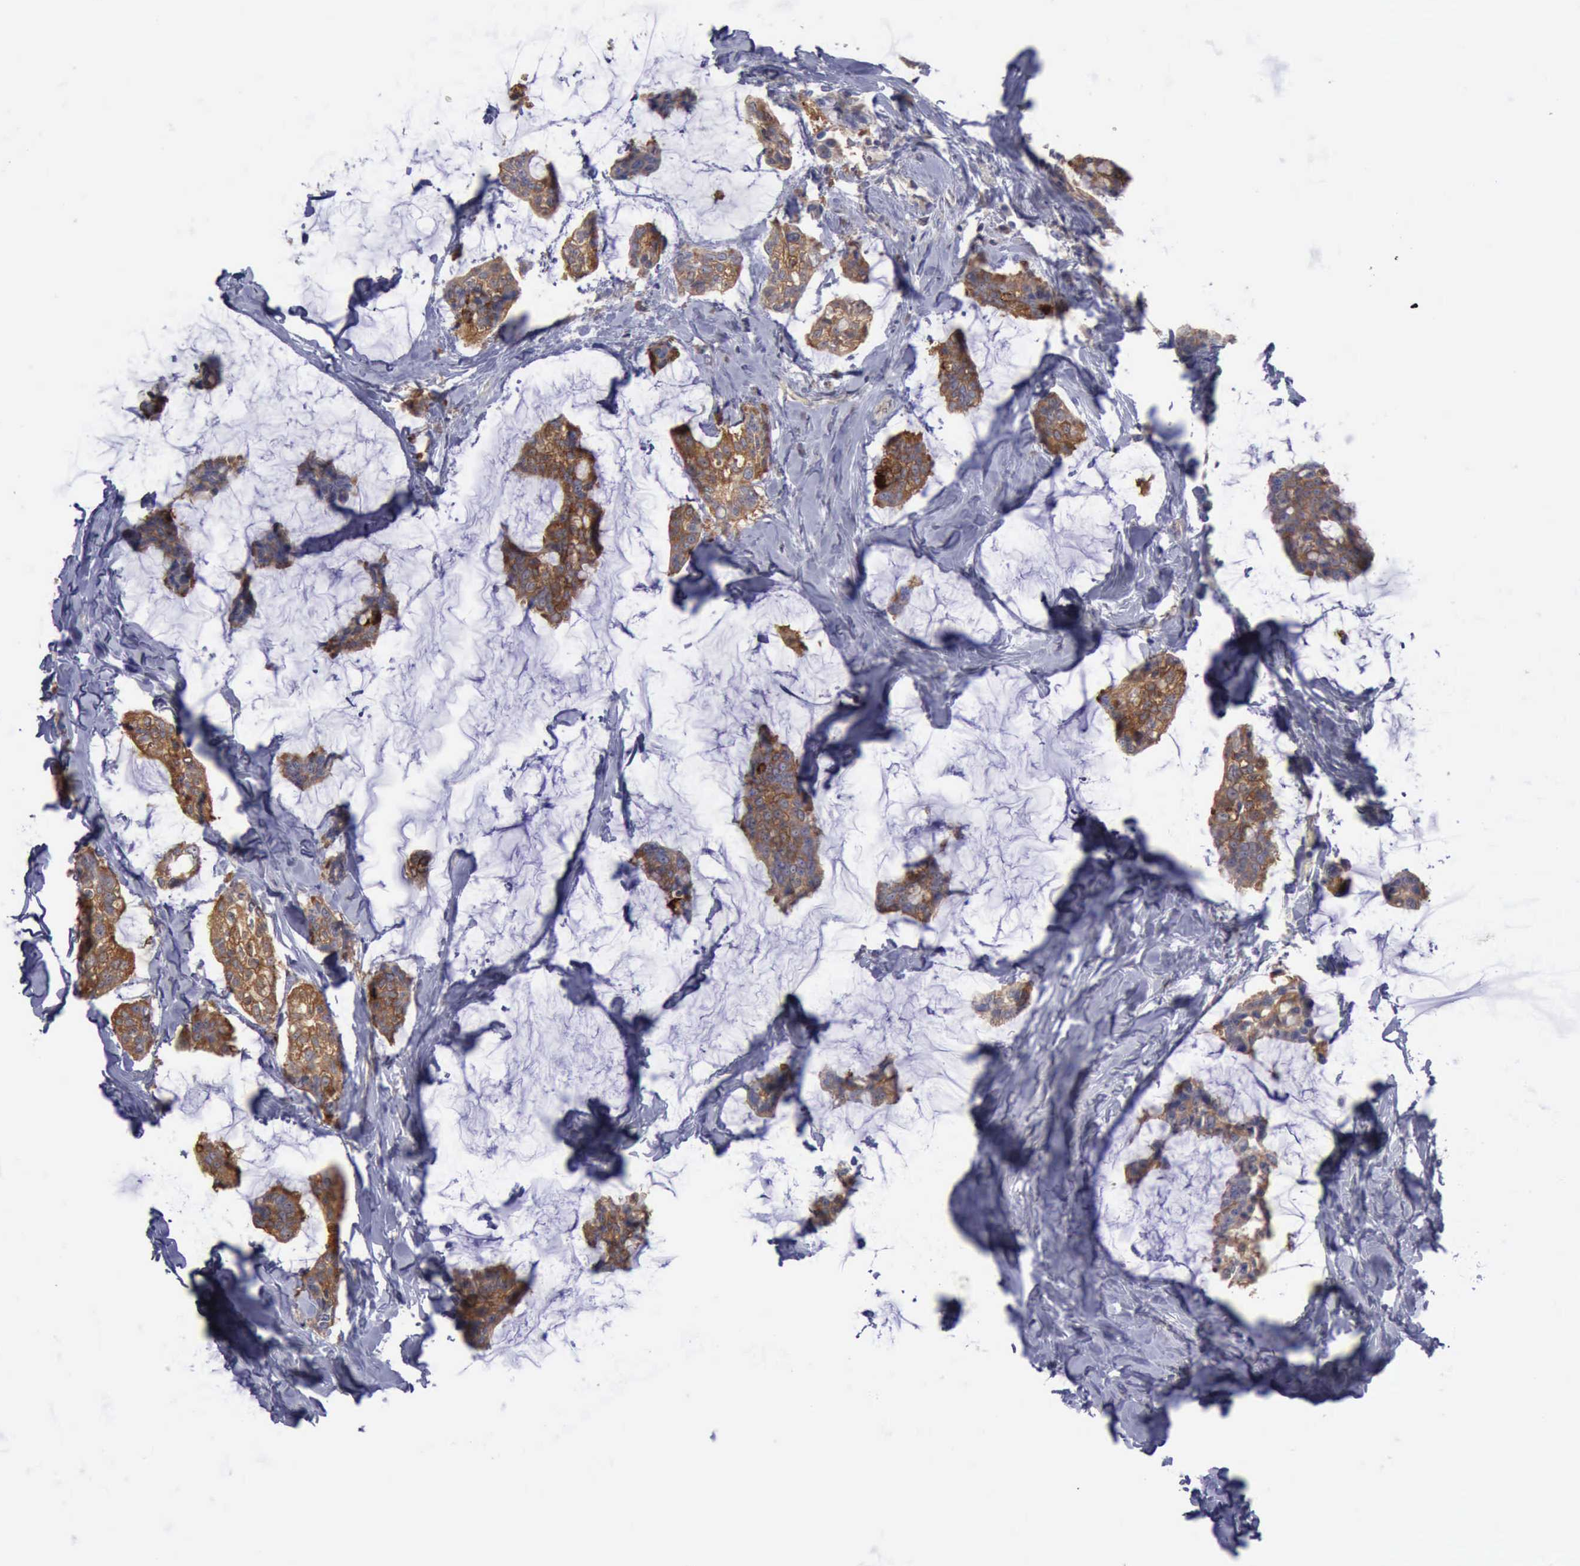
{"staining": {"intensity": "moderate", "quantity": ">75%", "location": "cytoplasmic/membranous"}, "tissue": "breast cancer", "cell_type": "Tumor cells", "image_type": "cancer", "snomed": [{"axis": "morphology", "description": "Duct carcinoma"}, {"axis": "topography", "description": "Breast"}], "caption": "Invasive ductal carcinoma (breast) stained with immunohistochemistry exhibits moderate cytoplasmic/membranous positivity in about >75% of tumor cells. (DAB = brown stain, brightfield microscopy at high magnification).", "gene": "PHKA1", "patient": {"sex": "female", "age": 93}}